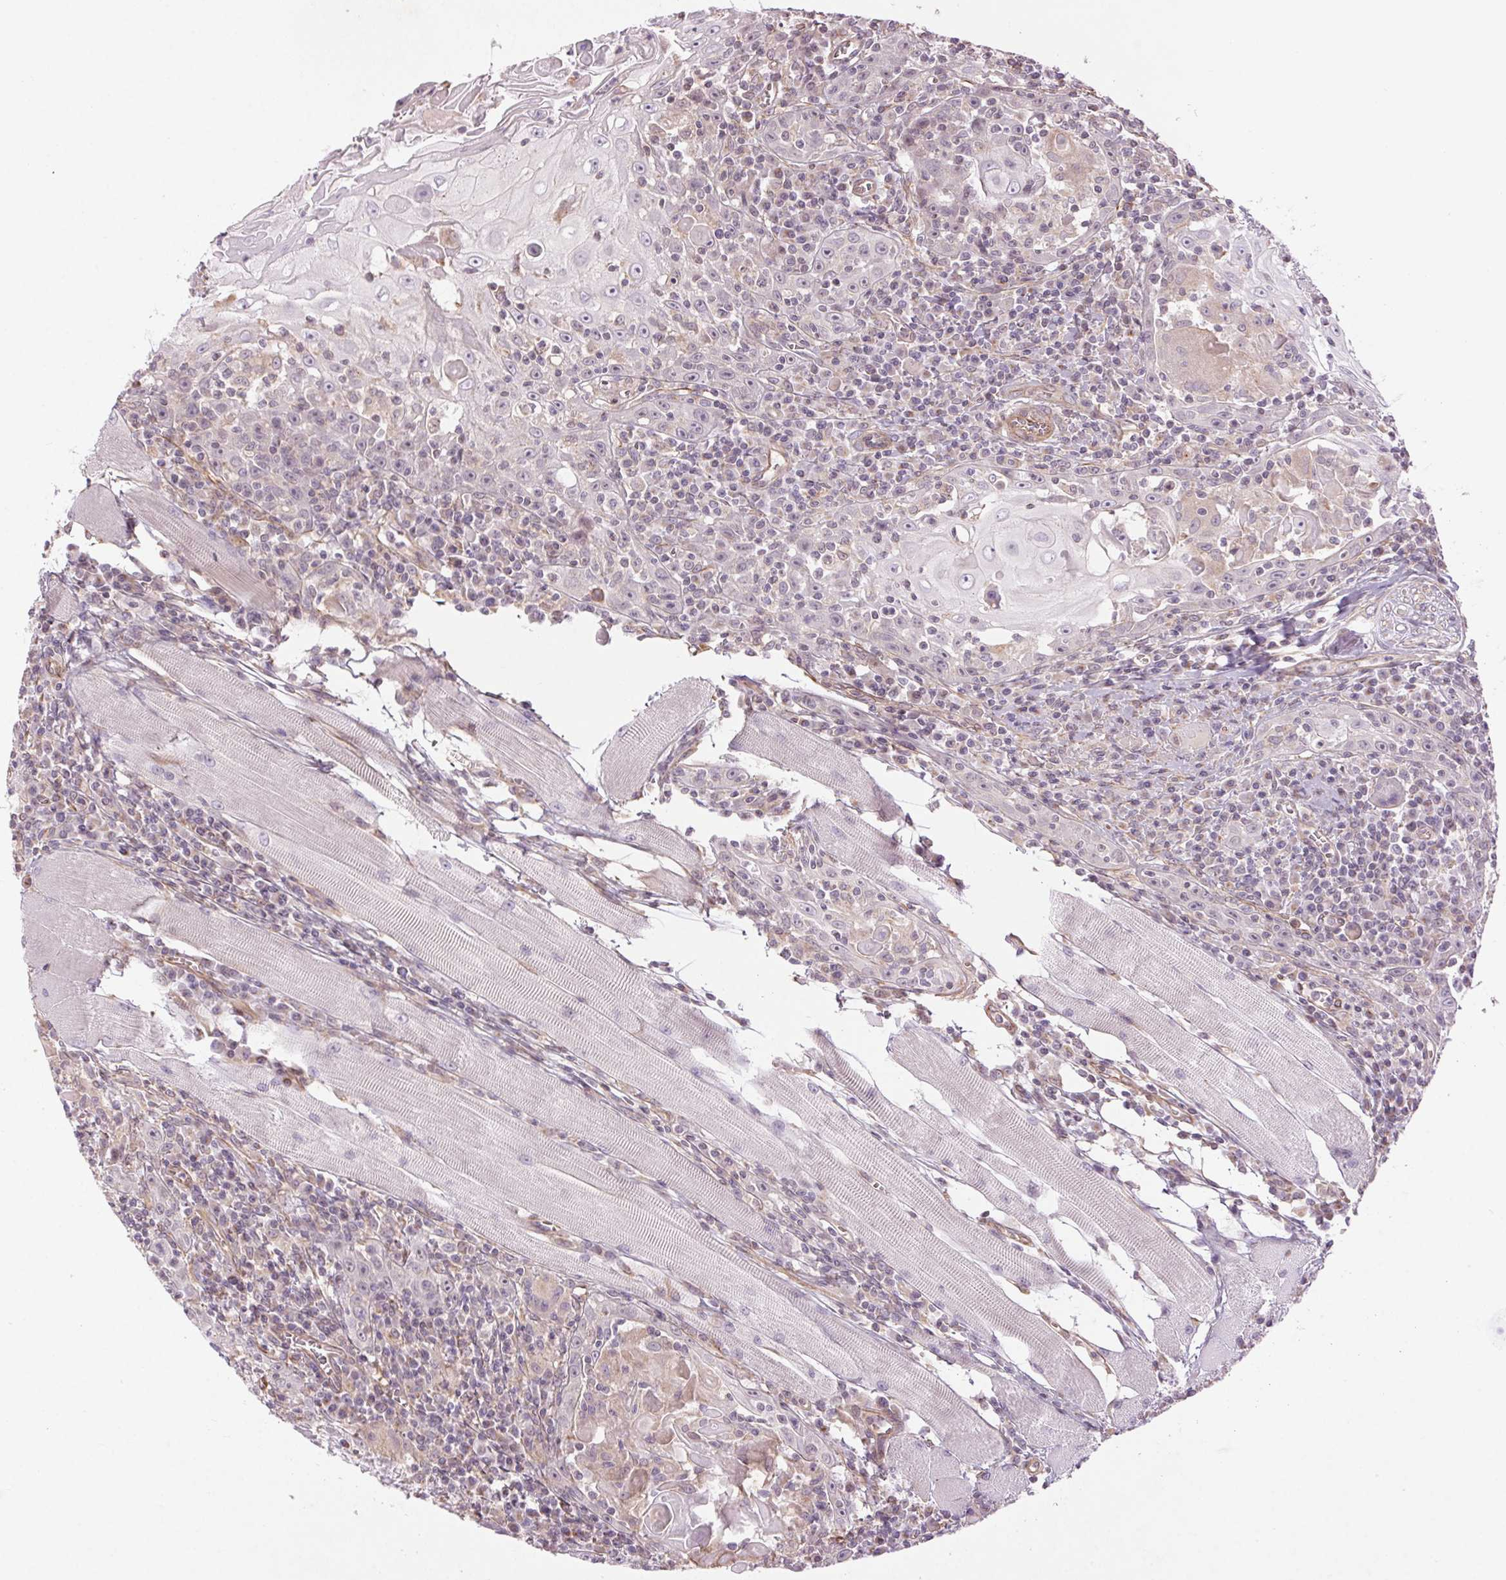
{"staining": {"intensity": "weak", "quantity": "<25%", "location": "cytoplasmic/membranous"}, "tissue": "head and neck cancer", "cell_type": "Tumor cells", "image_type": "cancer", "snomed": [{"axis": "morphology", "description": "Squamous cell carcinoma, NOS"}, {"axis": "topography", "description": "Head-Neck"}], "caption": "Immunohistochemistry (IHC) of human head and neck cancer (squamous cell carcinoma) reveals no staining in tumor cells.", "gene": "CCSER1", "patient": {"sex": "male", "age": 52}}